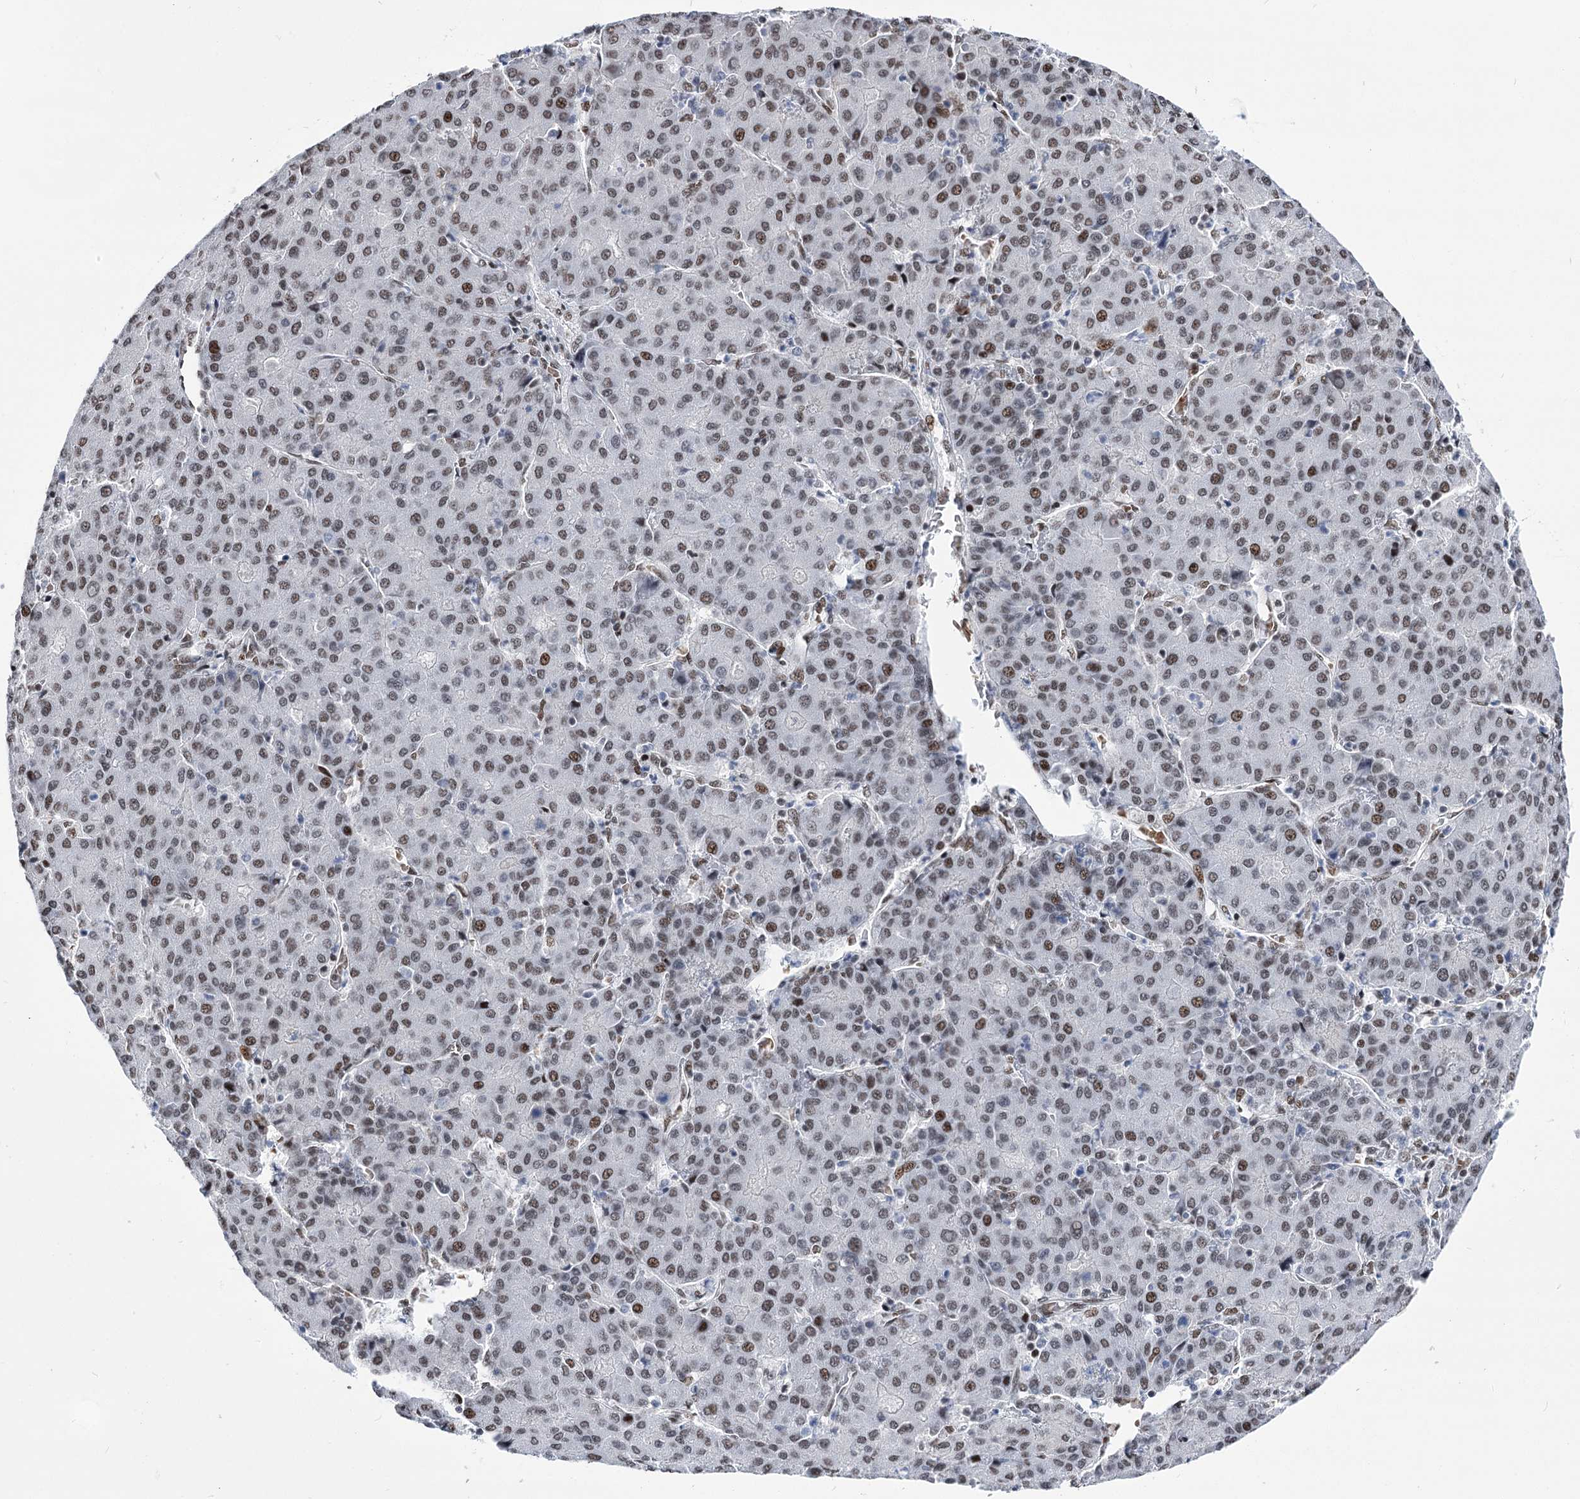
{"staining": {"intensity": "moderate", "quantity": "<25%", "location": "nuclear"}, "tissue": "liver cancer", "cell_type": "Tumor cells", "image_type": "cancer", "snomed": [{"axis": "morphology", "description": "Carcinoma, Hepatocellular, NOS"}, {"axis": "topography", "description": "Liver"}], "caption": "A low amount of moderate nuclear staining is identified in about <25% of tumor cells in liver hepatocellular carcinoma tissue. Using DAB (brown) and hematoxylin (blue) stains, captured at high magnification using brightfield microscopy.", "gene": "POU4F3", "patient": {"sex": "male", "age": 65}}